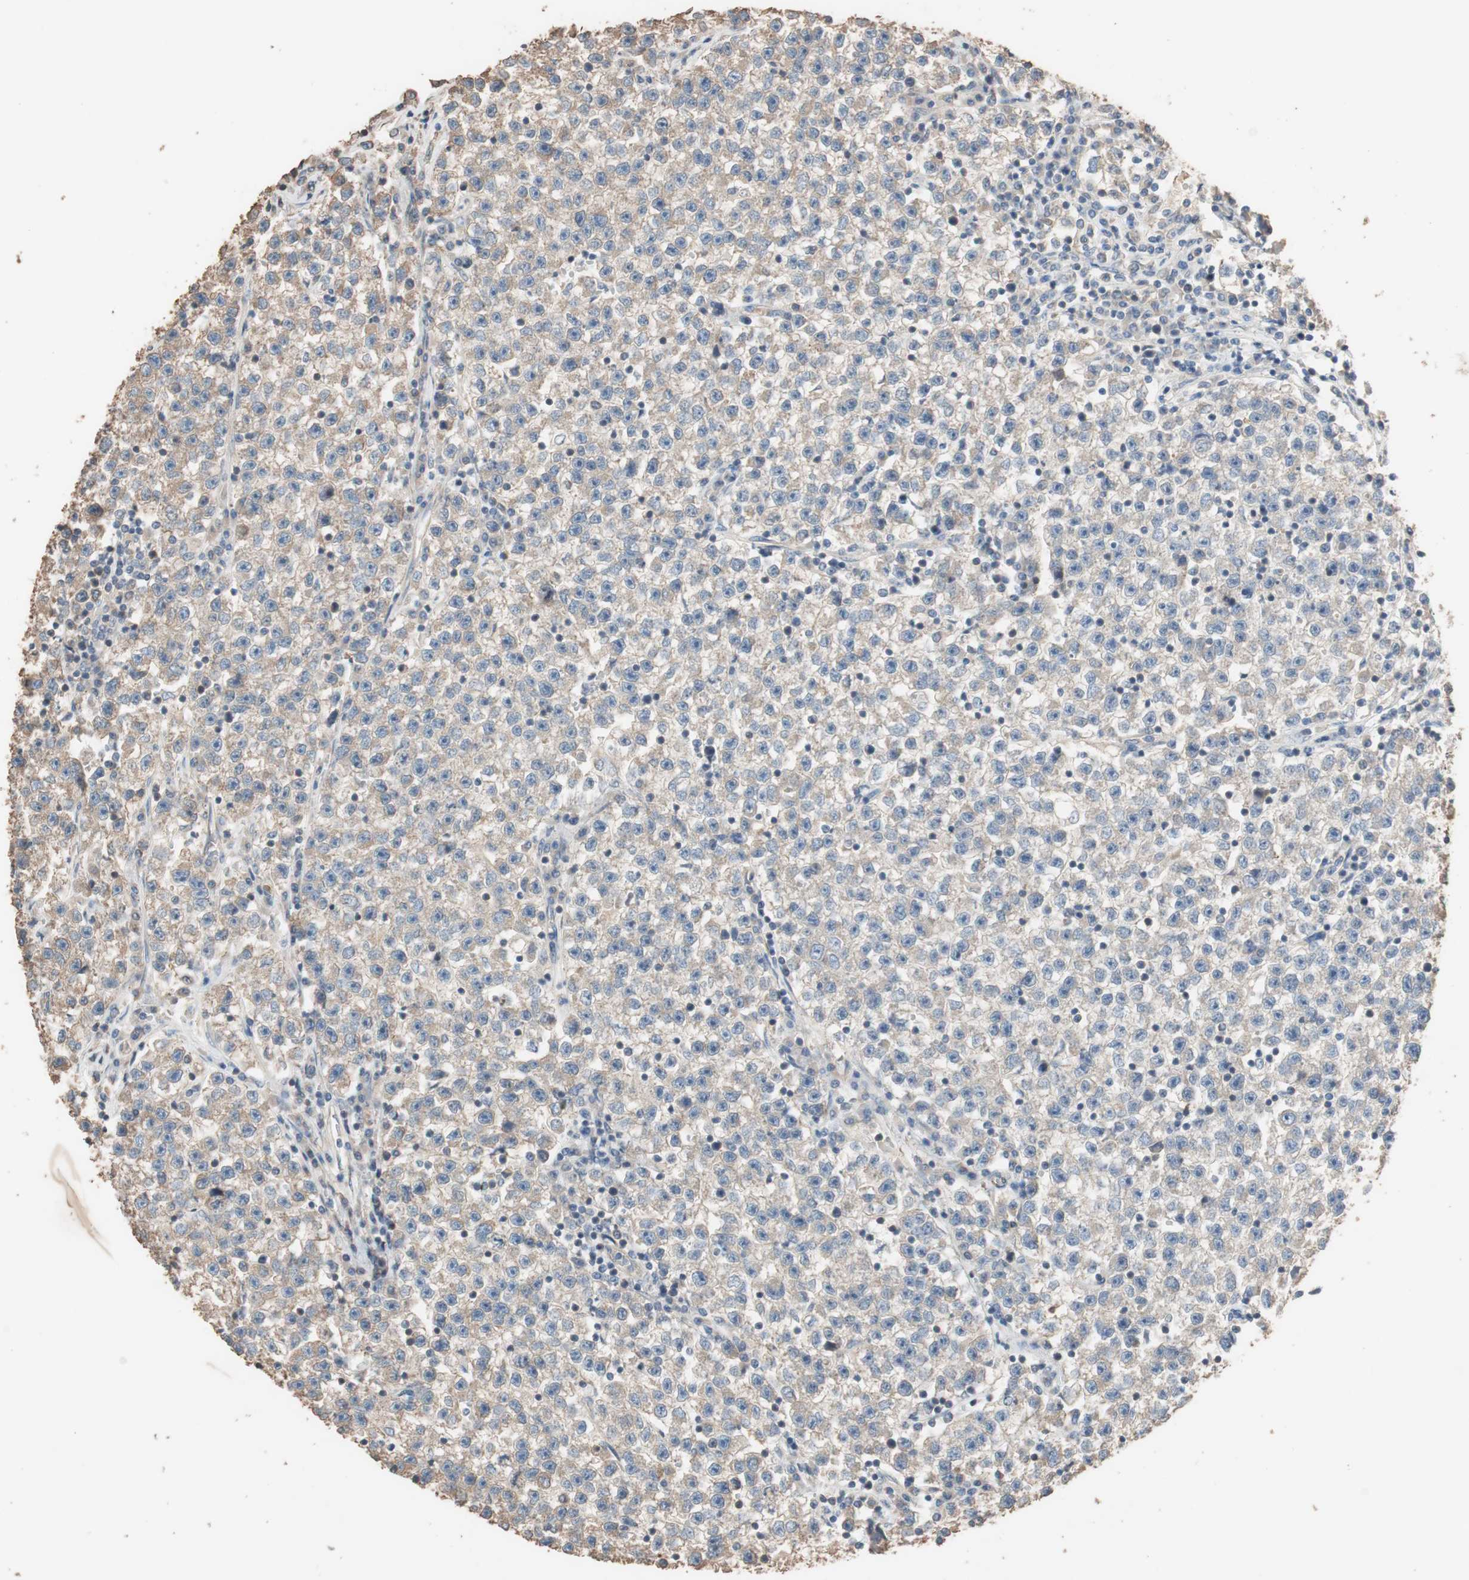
{"staining": {"intensity": "weak", "quantity": ">75%", "location": "cytoplasmic/membranous"}, "tissue": "testis cancer", "cell_type": "Tumor cells", "image_type": "cancer", "snomed": [{"axis": "morphology", "description": "Seminoma, NOS"}, {"axis": "topography", "description": "Testis"}], "caption": "There is low levels of weak cytoplasmic/membranous staining in tumor cells of seminoma (testis), as demonstrated by immunohistochemical staining (brown color).", "gene": "TUBB", "patient": {"sex": "male", "age": 22}}